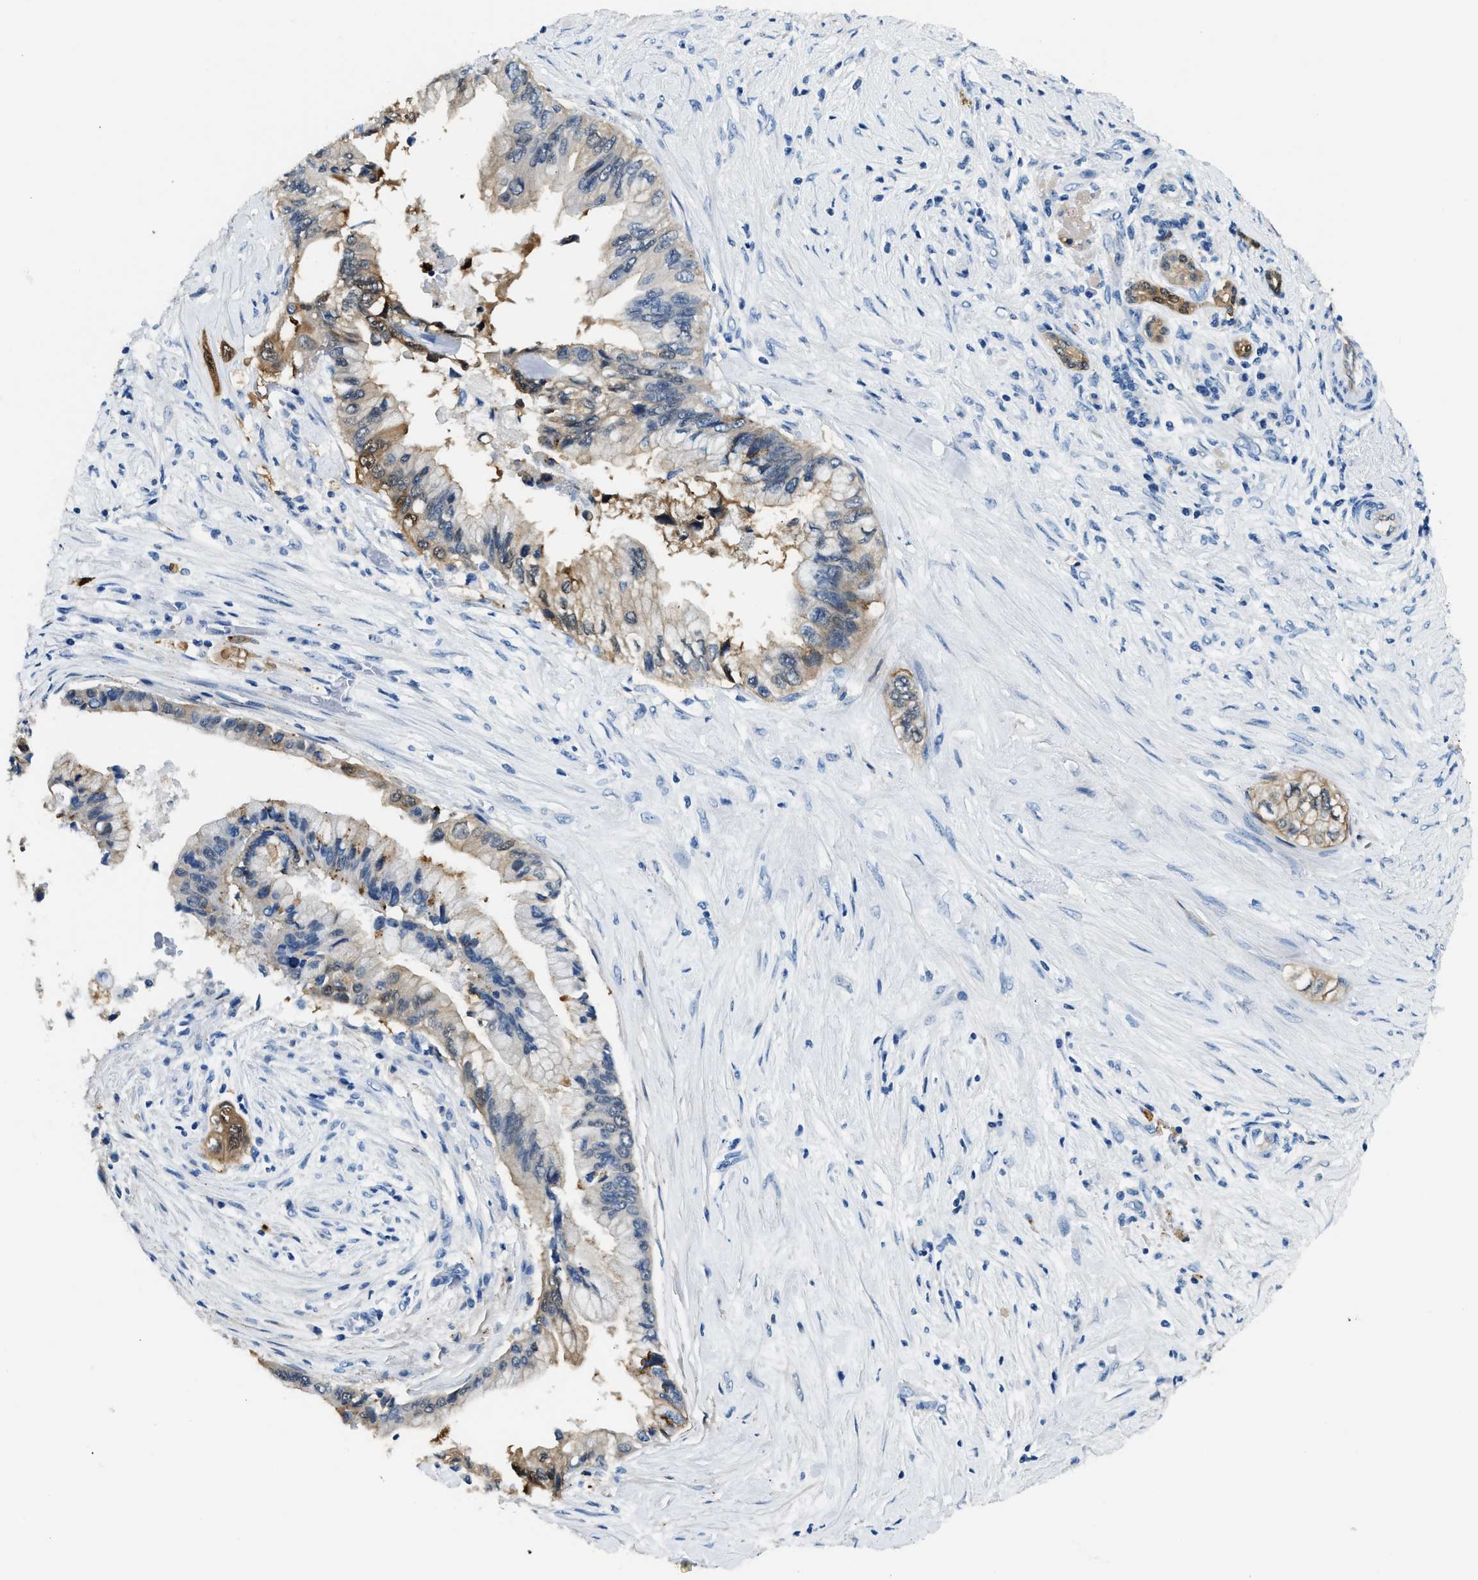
{"staining": {"intensity": "moderate", "quantity": "<25%", "location": "cytoplasmic/membranous"}, "tissue": "pancreatic cancer", "cell_type": "Tumor cells", "image_type": "cancer", "snomed": [{"axis": "morphology", "description": "Adenocarcinoma, NOS"}, {"axis": "topography", "description": "Pancreas"}], "caption": "There is low levels of moderate cytoplasmic/membranous positivity in tumor cells of pancreatic cancer, as demonstrated by immunohistochemical staining (brown color).", "gene": "ANXA3", "patient": {"sex": "female", "age": 73}}